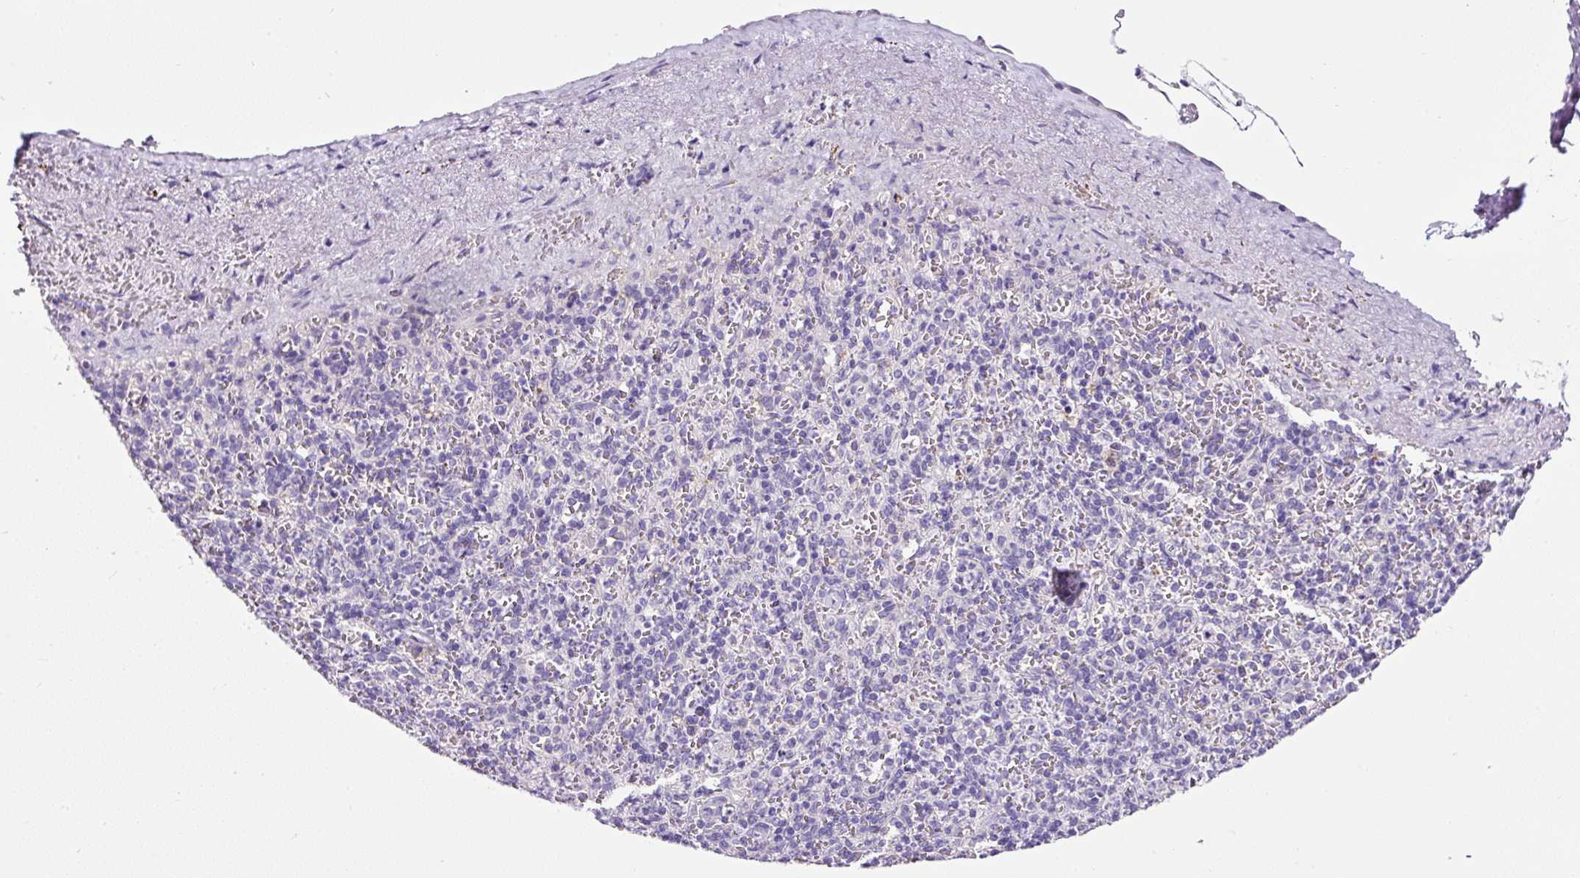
{"staining": {"intensity": "negative", "quantity": "none", "location": "none"}, "tissue": "spleen", "cell_type": "Cells in red pulp", "image_type": "normal", "snomed": [{"axis": "morphology", "description": "Normal tissue, NOS"}, {"axis": "topography", "description": "Spleen"}], "caption": "Immunohistochemistry histopathology image of benign human spleen stained for a protein (brown), which reveals no staining in cells in red pulp.", "gene": "SP8", "patient": {"sex": "female", "age": 70}}